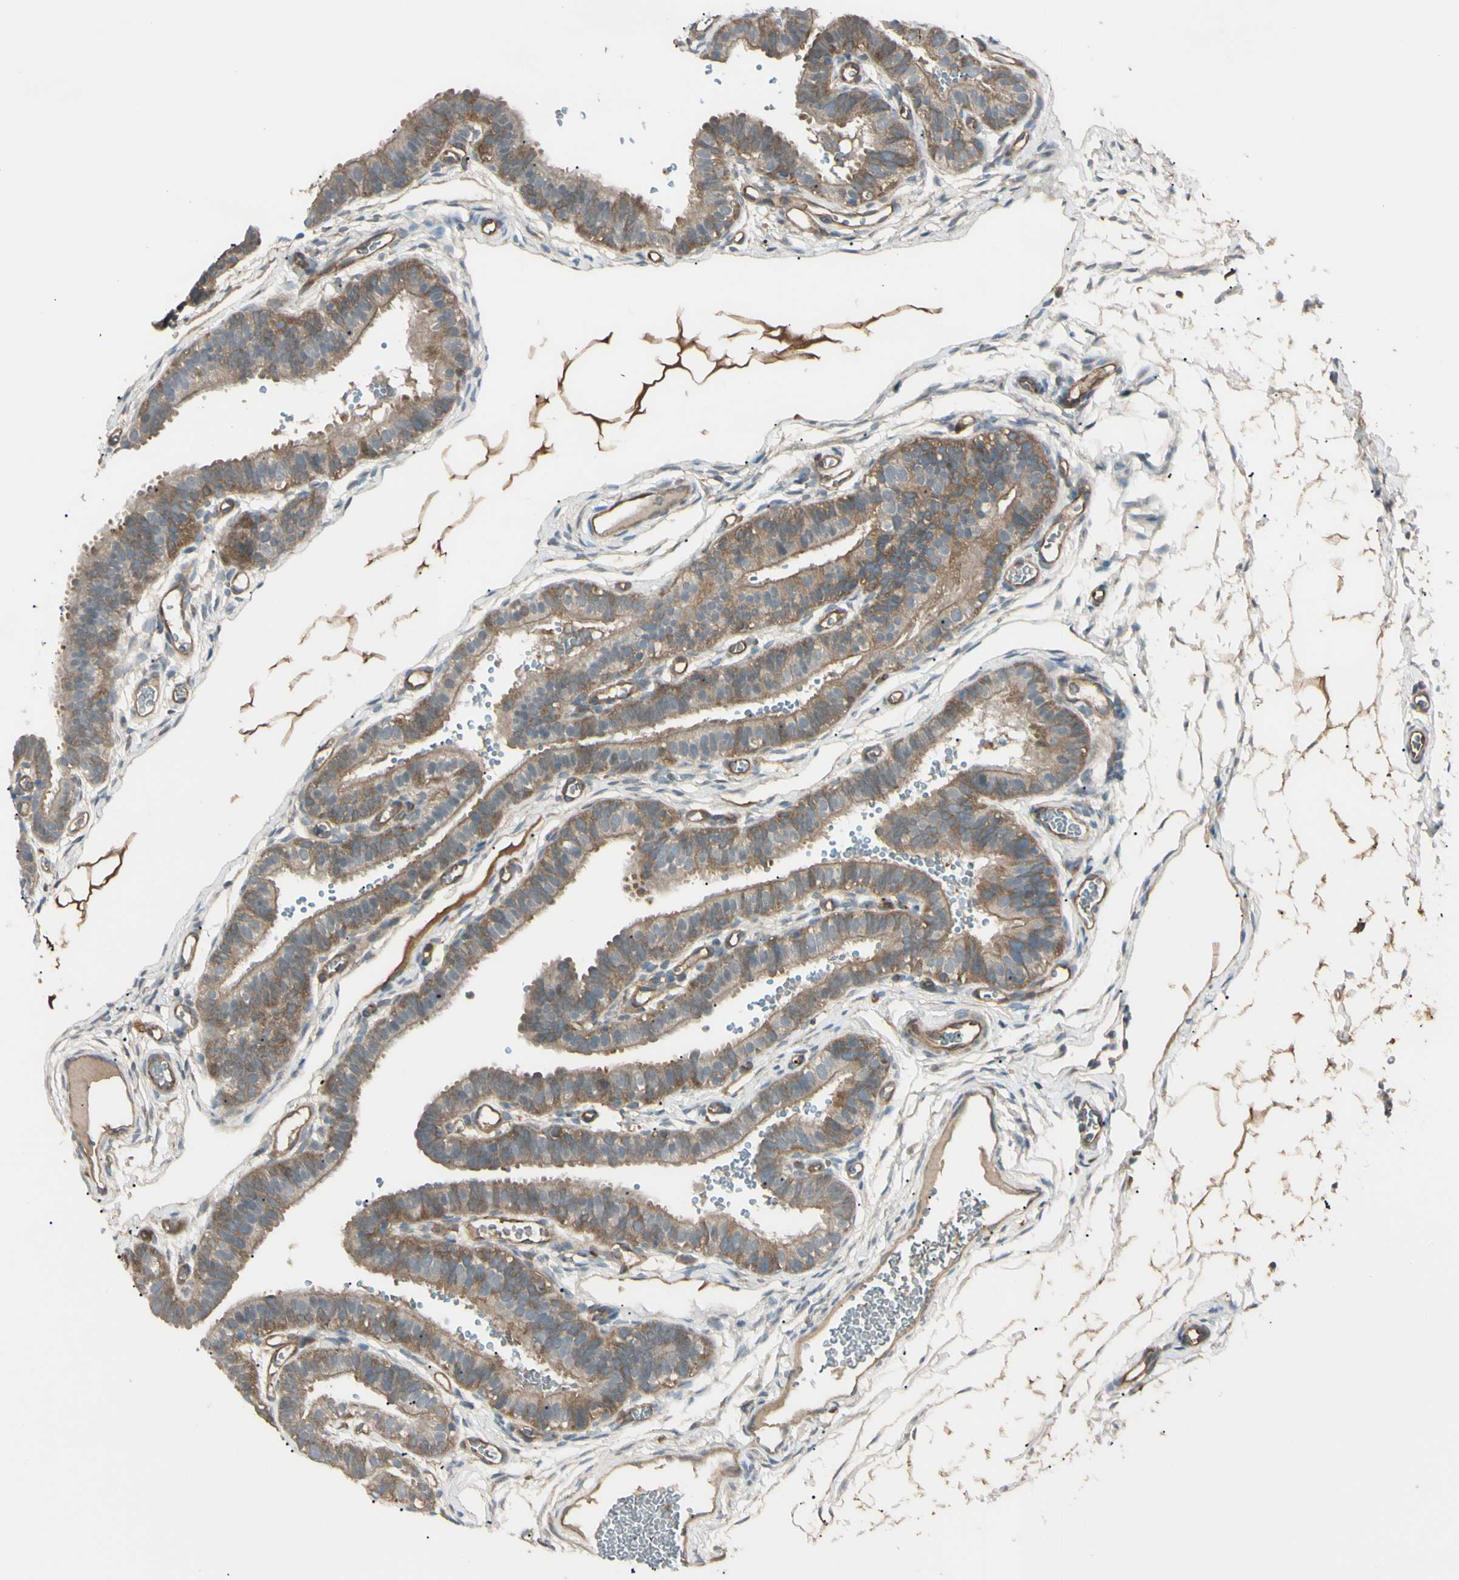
{"staining": {"intensity": "moderate", "quantity": ">75%", "location": "cytoplasmic/membranous"}, "tissue": "fallopian tube", "cell_type": "Glandular cells", "image_type": "normal", "snomed": [{"axis": "morphology", "description": "Normal tissue, NOS"}, {"axis": "topography", "description": "Fallopian tube"}, {"axis": "topography", "description": "Placenta"}], "caption": "Glandular cells exhibit medium levels of moderate cytoplasmic/membranous expression in approximately >75% of cells in normal fallopian tube.", "gene": "PTPN12", "patient": {"sex": "female", "age": 34}}